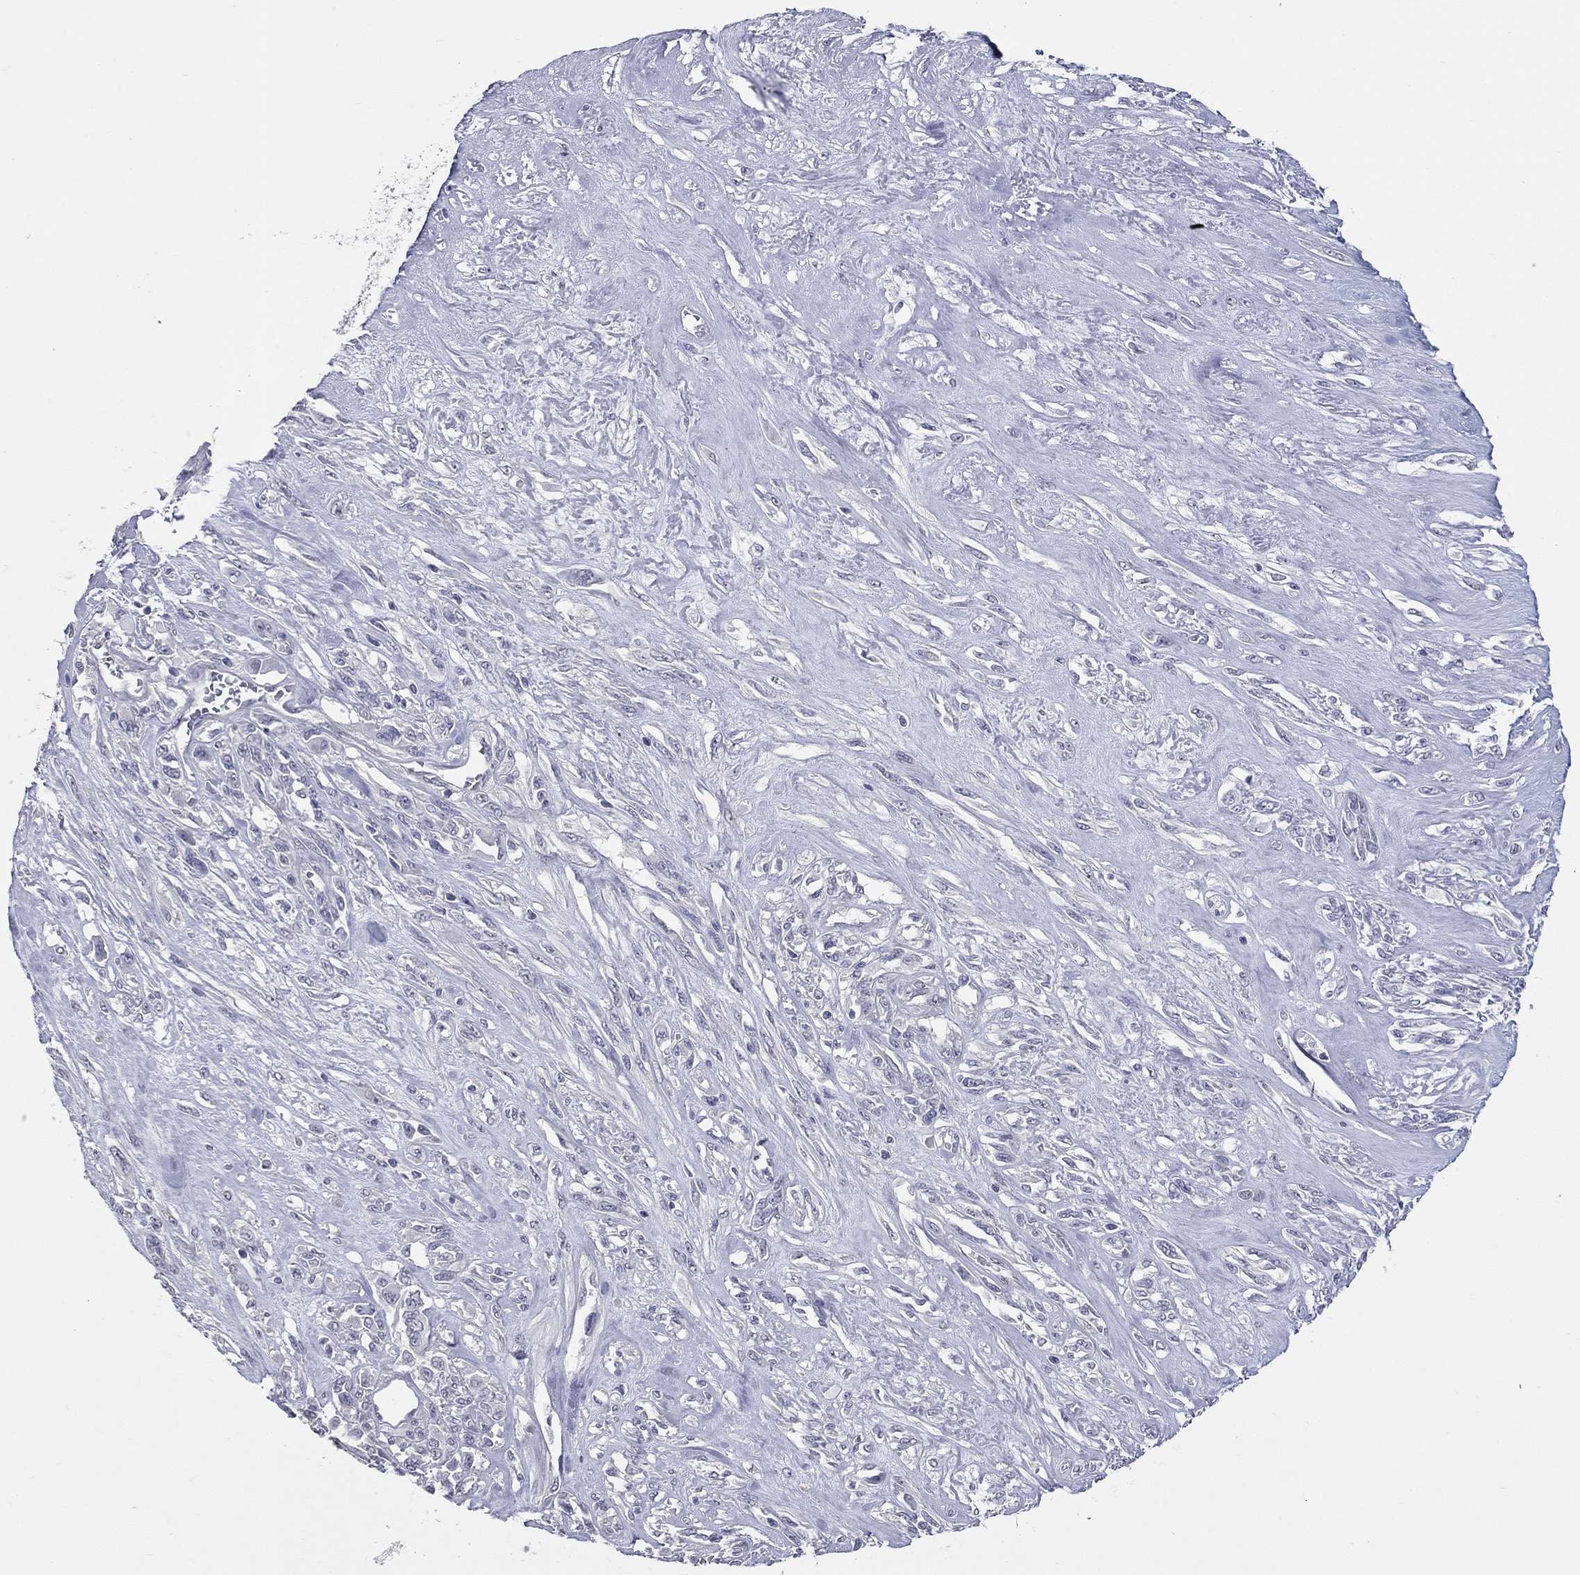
{"staining": {"intensity": "negative", "quantity": "none", "location": "none"}, "tissue": "melanoma", "cell_type": "Tumor cells", "image_type": "cancer", "snomed": [{"axis": "morphology", "description": "Malignant melanoma, NOS"}, {"axis": "topography", "description": "Skin"}], "caption": "Photomicrograph shows no protein positivity in tumor cells of malignant melanoma tissue.", "gene": "SHOC2", "patient": {"sex": "female", "age": 91}}